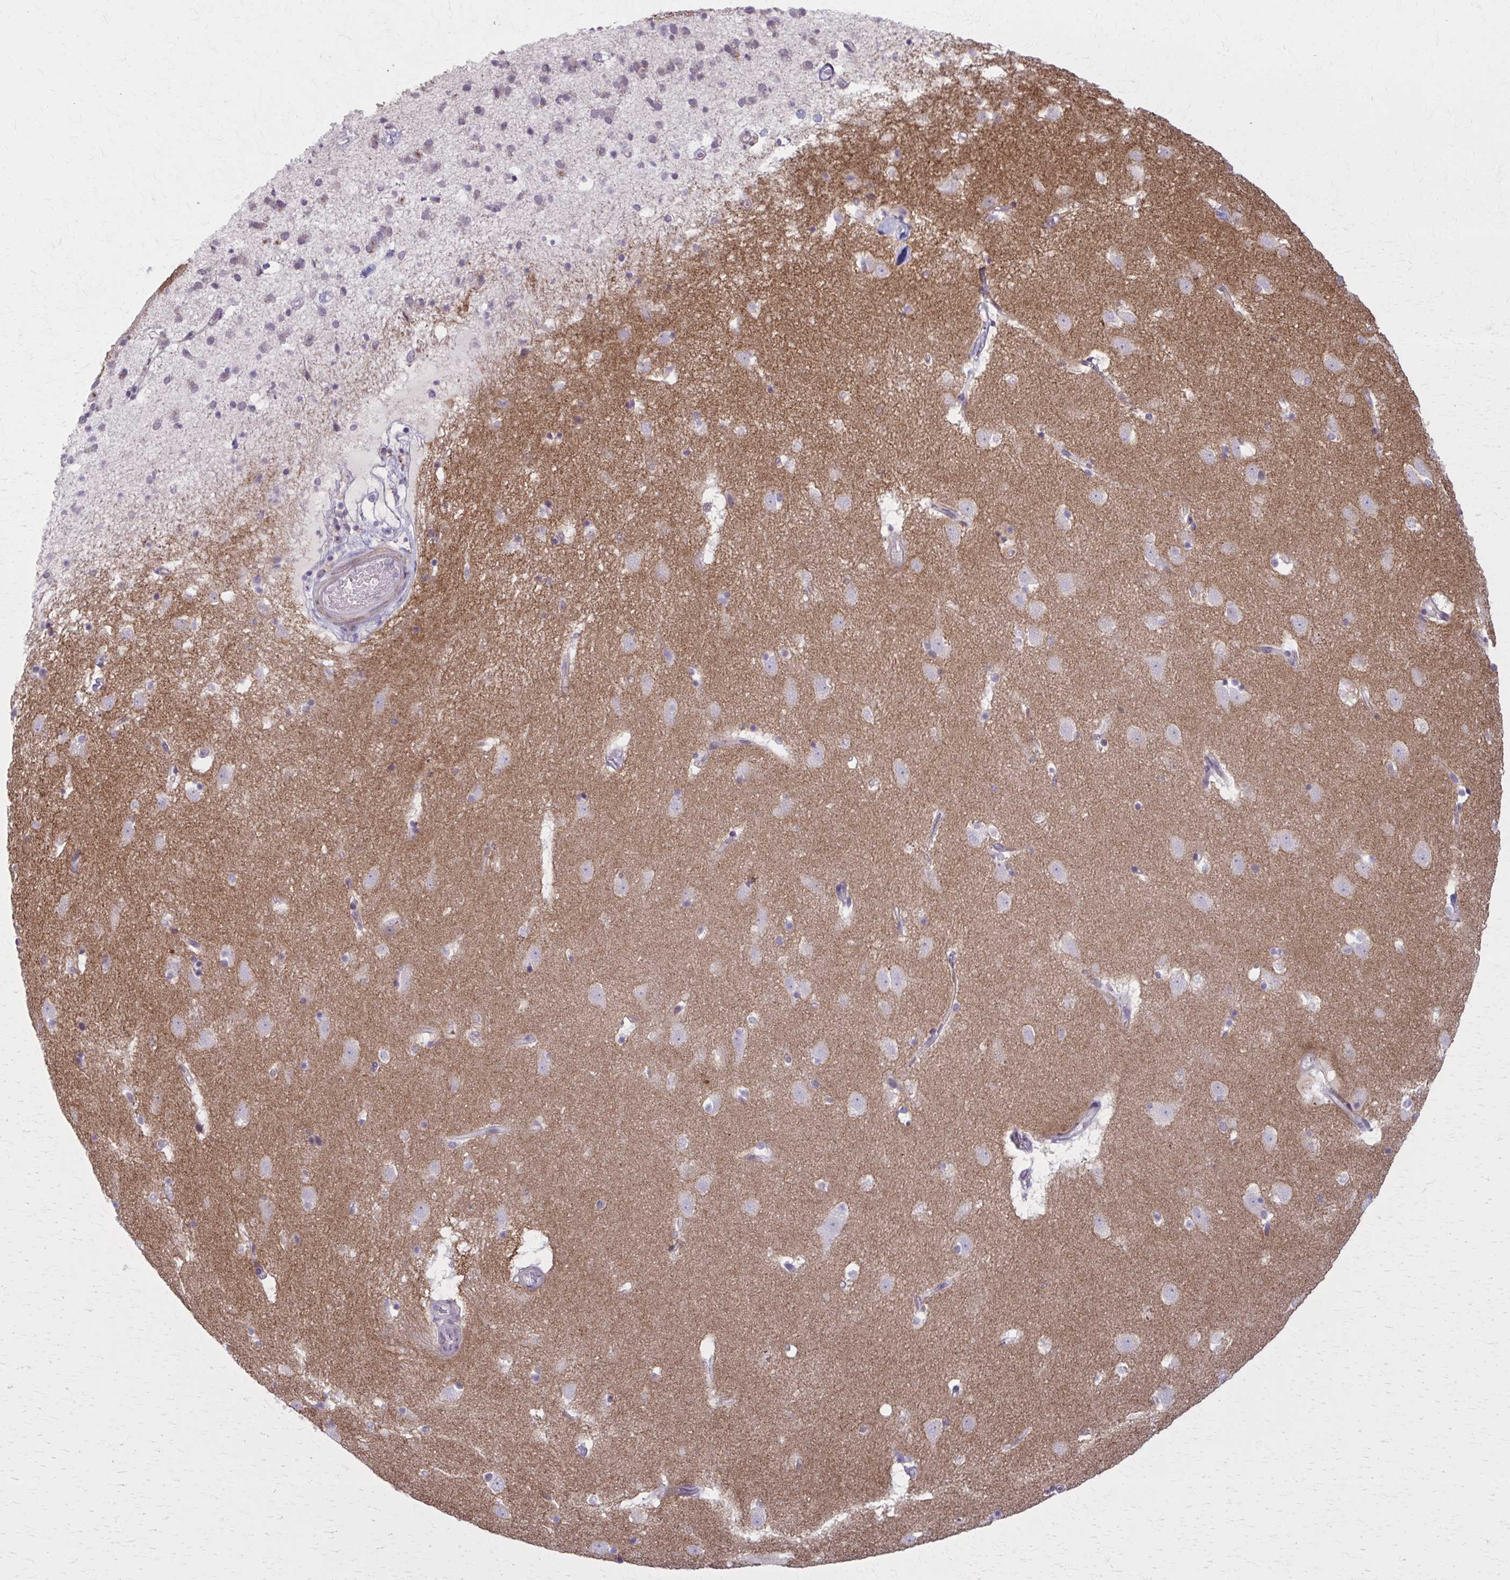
{"staining": {"intensity": "weak", "quantity": "<25%", "location": "cytoplasmic/membranous"}, "tissue": "caudate", "cell_type": "Glial cells", "image_type": "normal", "snomed": [{"axis": "morphology", "description": "Normal tissue, NOS"}, {"axis": "topography", "description": "Lateral ventricle wall"}], "caption": "This is a image of IHC staining of normal caudate, which shows no staining in glial cells.", "gene": "NUMBL", "patient": {"sex": "male", "age": 37}}